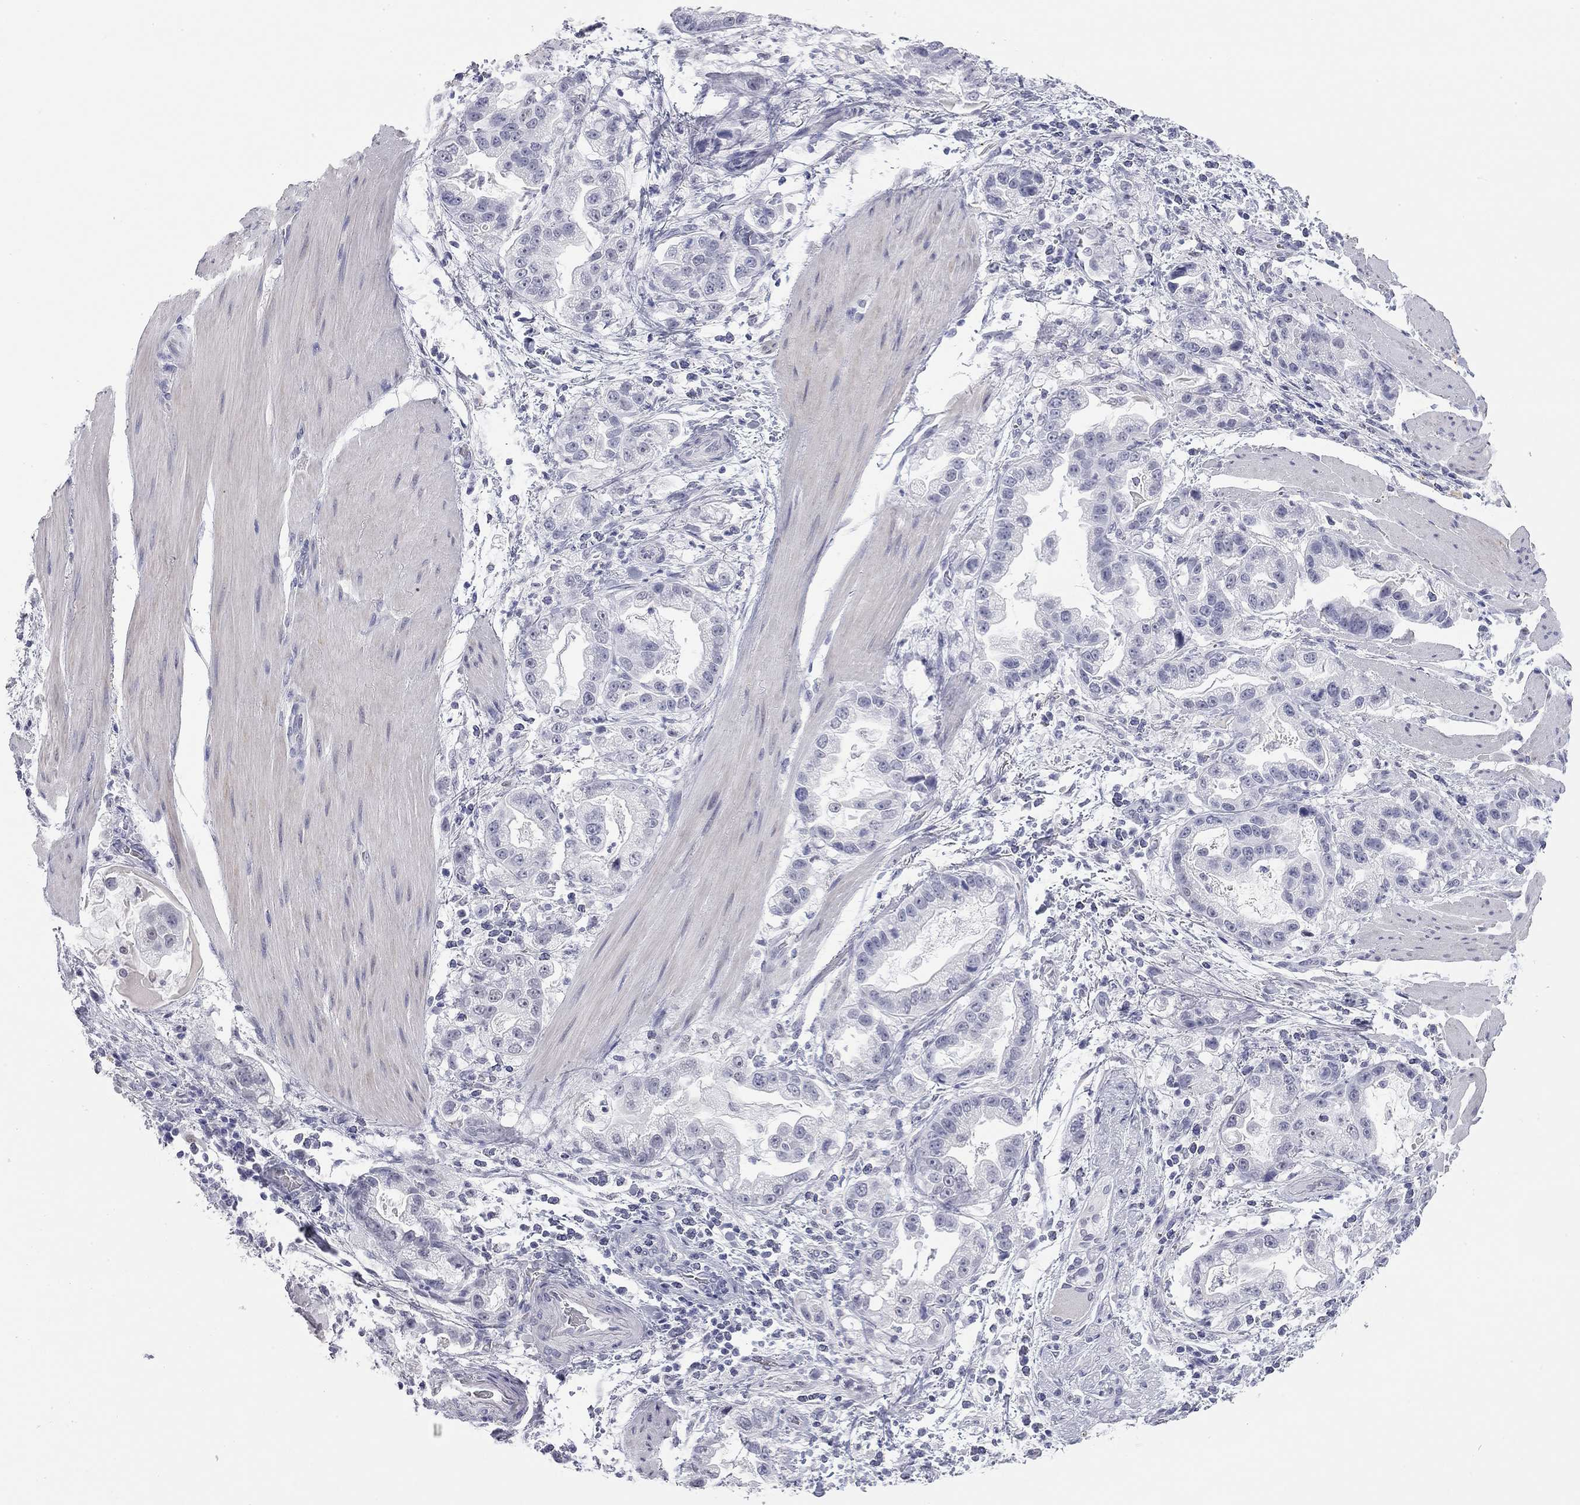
{"staining": {"intensity": "negative", "quantity": "none", "location": "none"}, "tissue": "stomach cancer", "cell_type": "Tumor cells", "image_type": "cancer", "snomed": [{"axis": "morphology", "description": "Adenocarcinoma, NOS"}, {"axis": "topography", "description": "Stomach"}], "caption": "IHC image of neoplastic tissue: human adenocarcinoma (stomach) stained with DAB (3,3'-diaminobenzidine) displays no significant protein staining in tumor cells.", "gene": "AK8", "patient": {"sex": "male", "age": 59}}